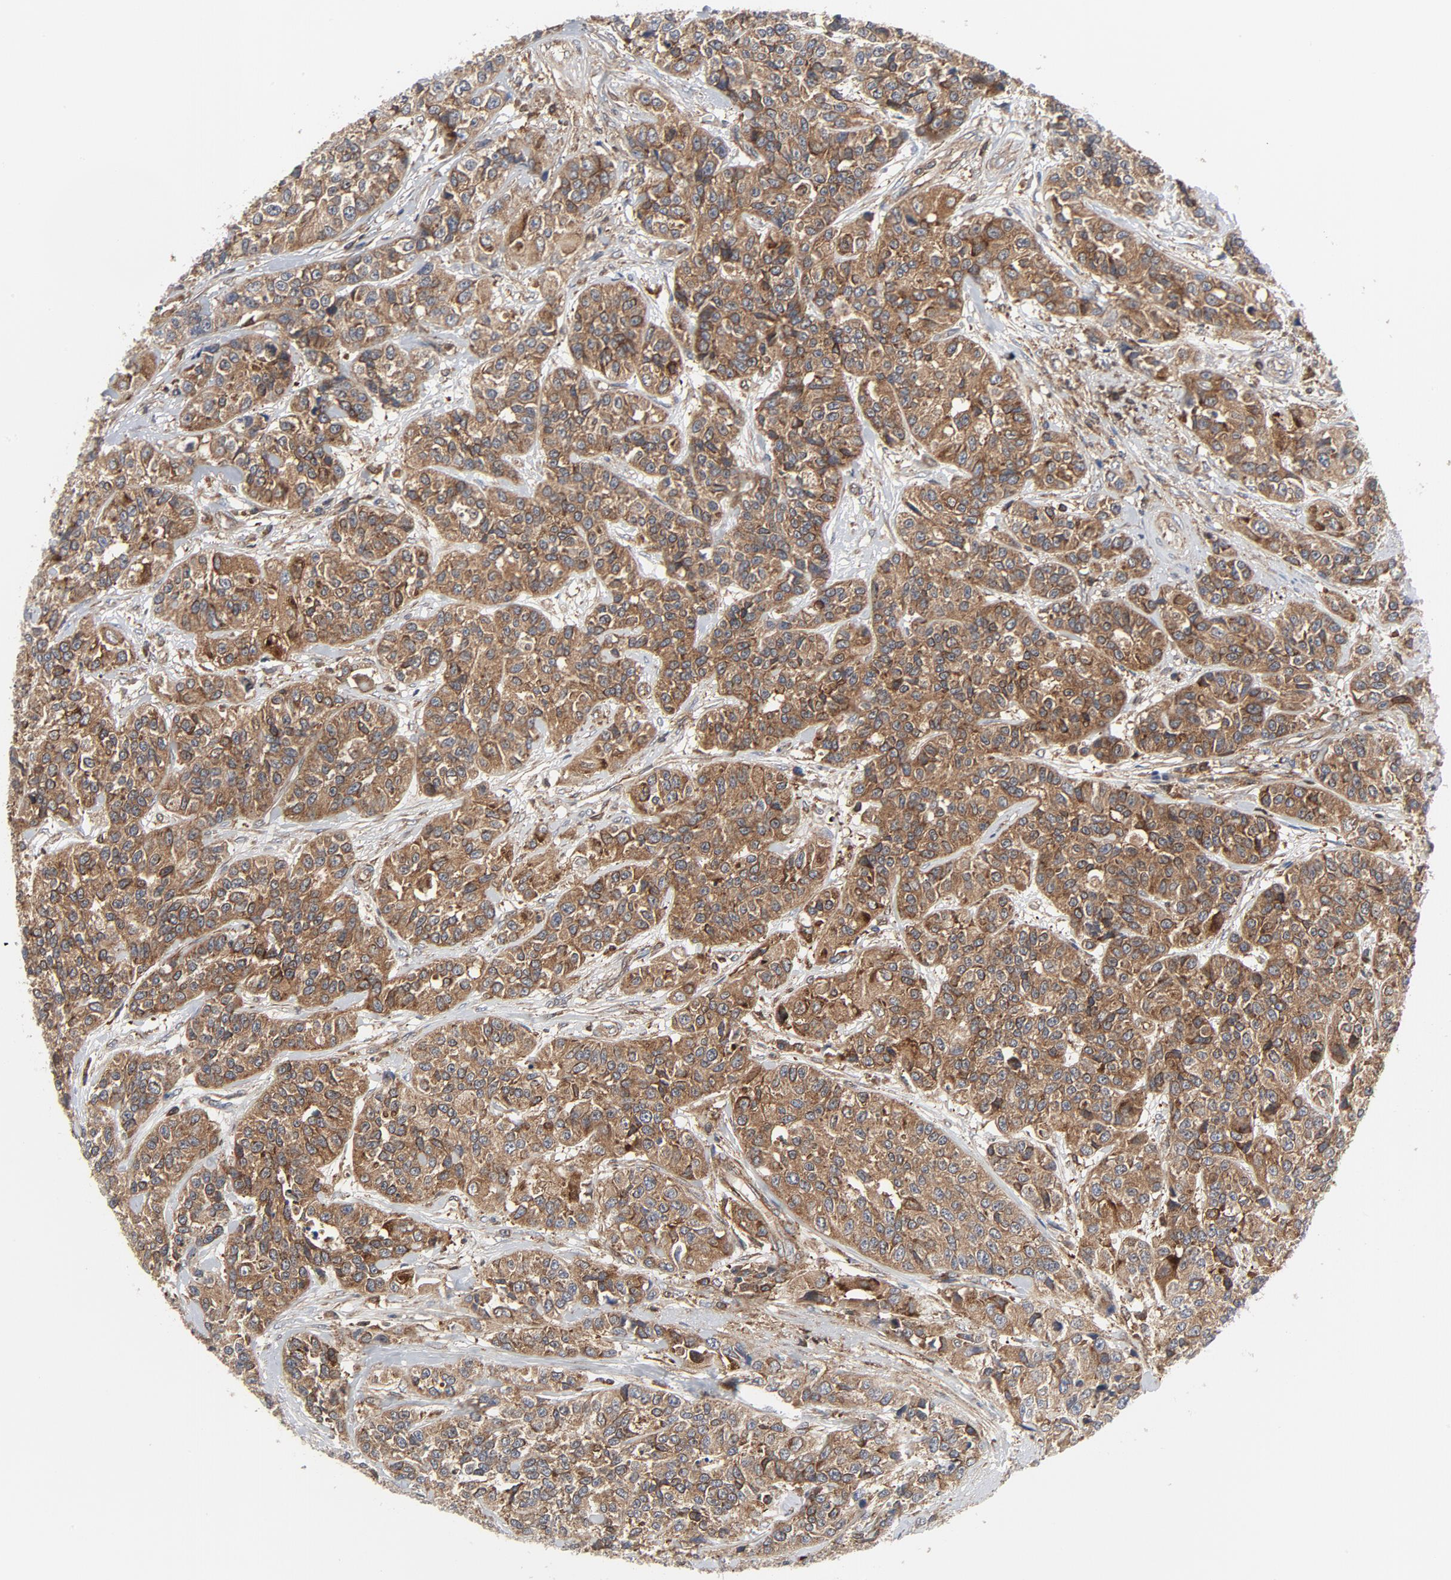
{"staining": {"intensity": "moderate", "quantity": ">75%", "location": "cytoplasmic/membranous"}, "tissue": "urothelial cancer", "cell_type": "Tumor cells", "image_type": "cancer", "snomed": [{"axis": "morphology", "description": "Urothelial carcinoma, High grade"}, {"axis": "topography", "description": "Urinary bladder"}], "caption": "DAB (3,3'-diaminobenzidine) immunohistochemical staining of urothelial cancer exhibits moderate cytoplasmic/membranous protein positivity in about >75% of tumor cells. (brown staining indicates protein expression, while blue staining denotes nuclei).", "gene": "YES1", "patient": {"sex": "female", "age": 81}}